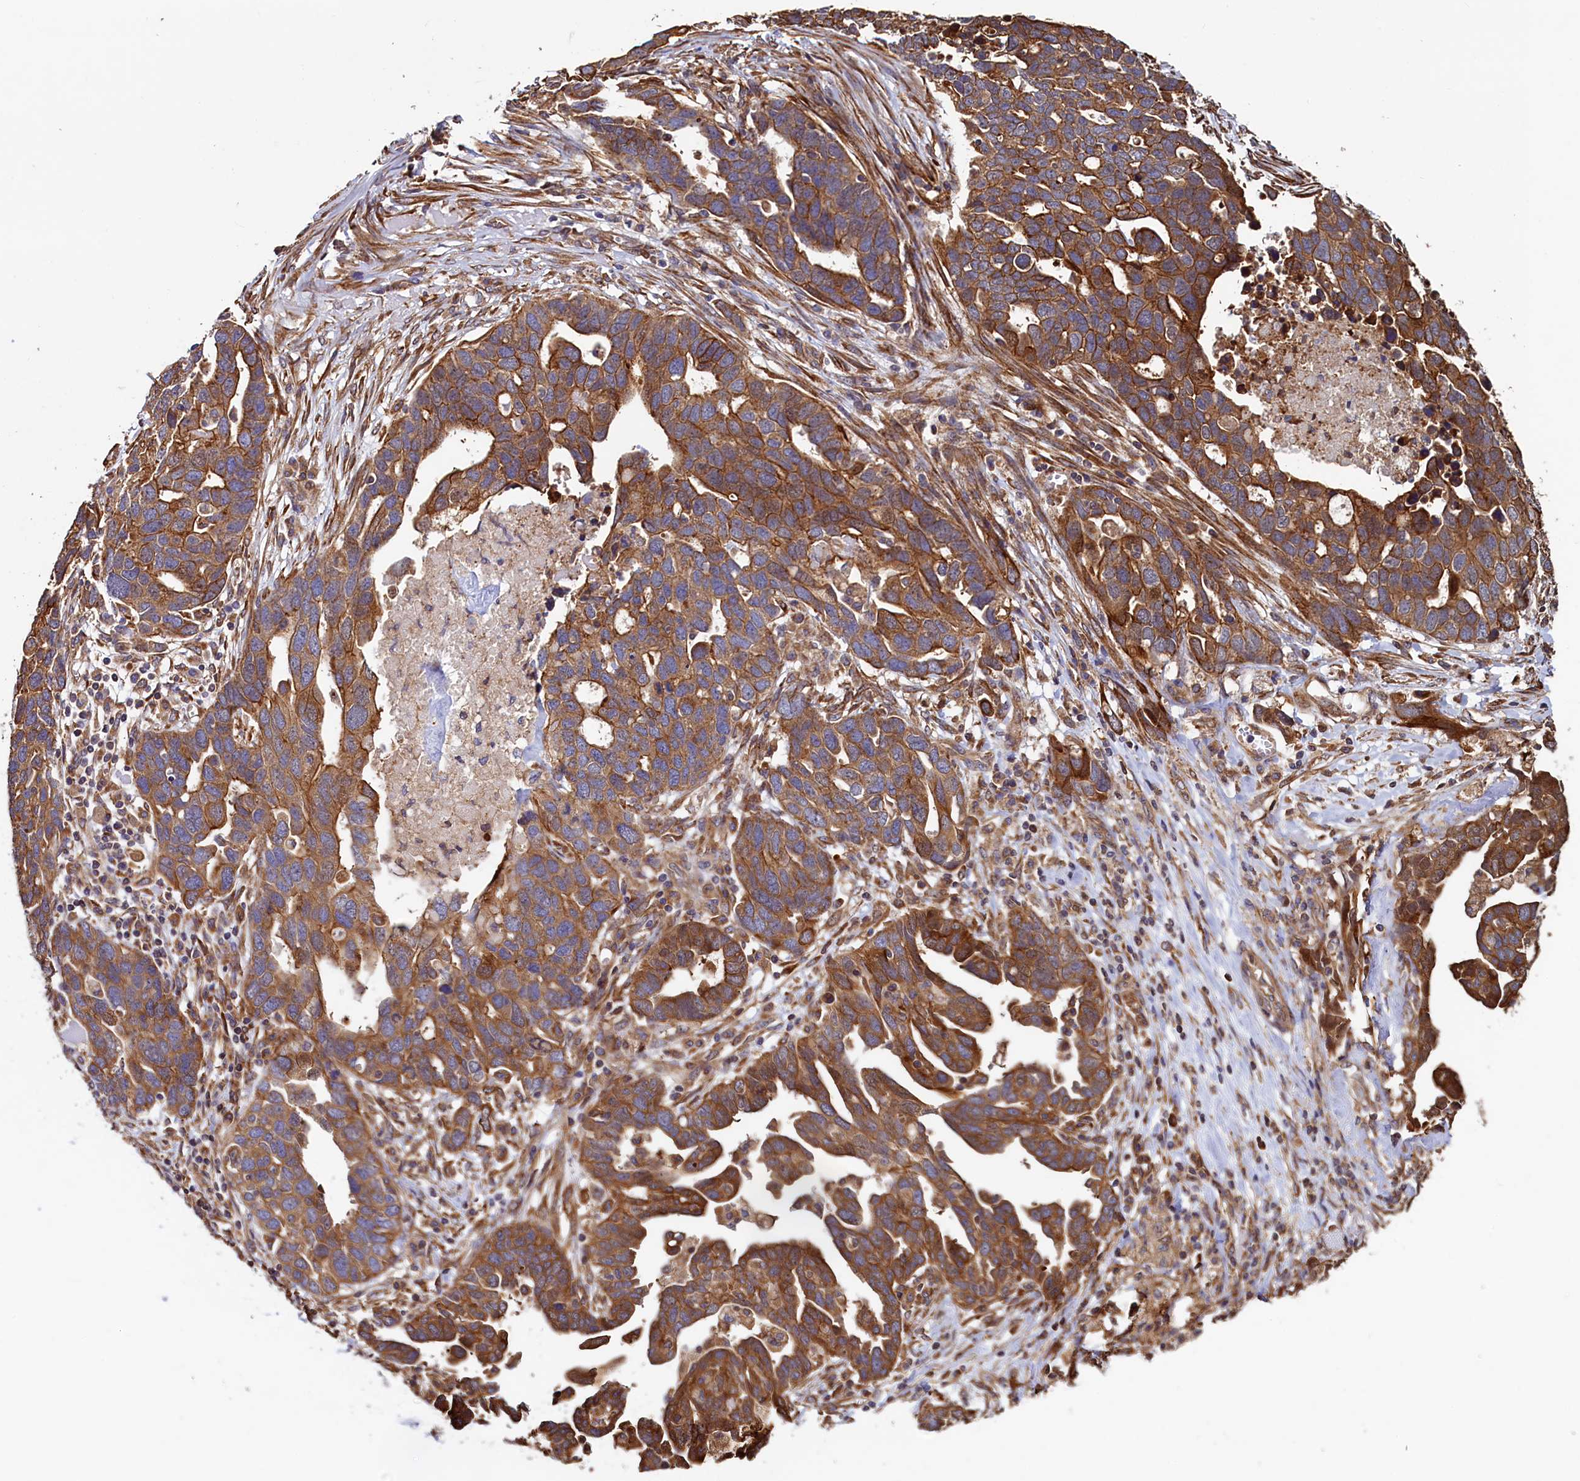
{"staining": {"intensity": "moderate", "quantity": ">75%", "location": "cytoplasmic/membranous"}, "tissue": "ovarian cancer", "cell_type": "Tumor cells", "image_type": "cancer", "snomed": [{"axis": "morphology", "description": "Cystadenocarcinoma, serous, NOS"}, {"axis": "topography", "description": "Ovary"}], "caption": "This is a micrograph of immunohistochemistry staining of serous cystadenocarcinoma (ovarian), which shows moderate positivity in the cytoplasmic/membranous of tumor cells.", "gene": "ATXN2L", "patient": {"sex": "female", "age": 54}}